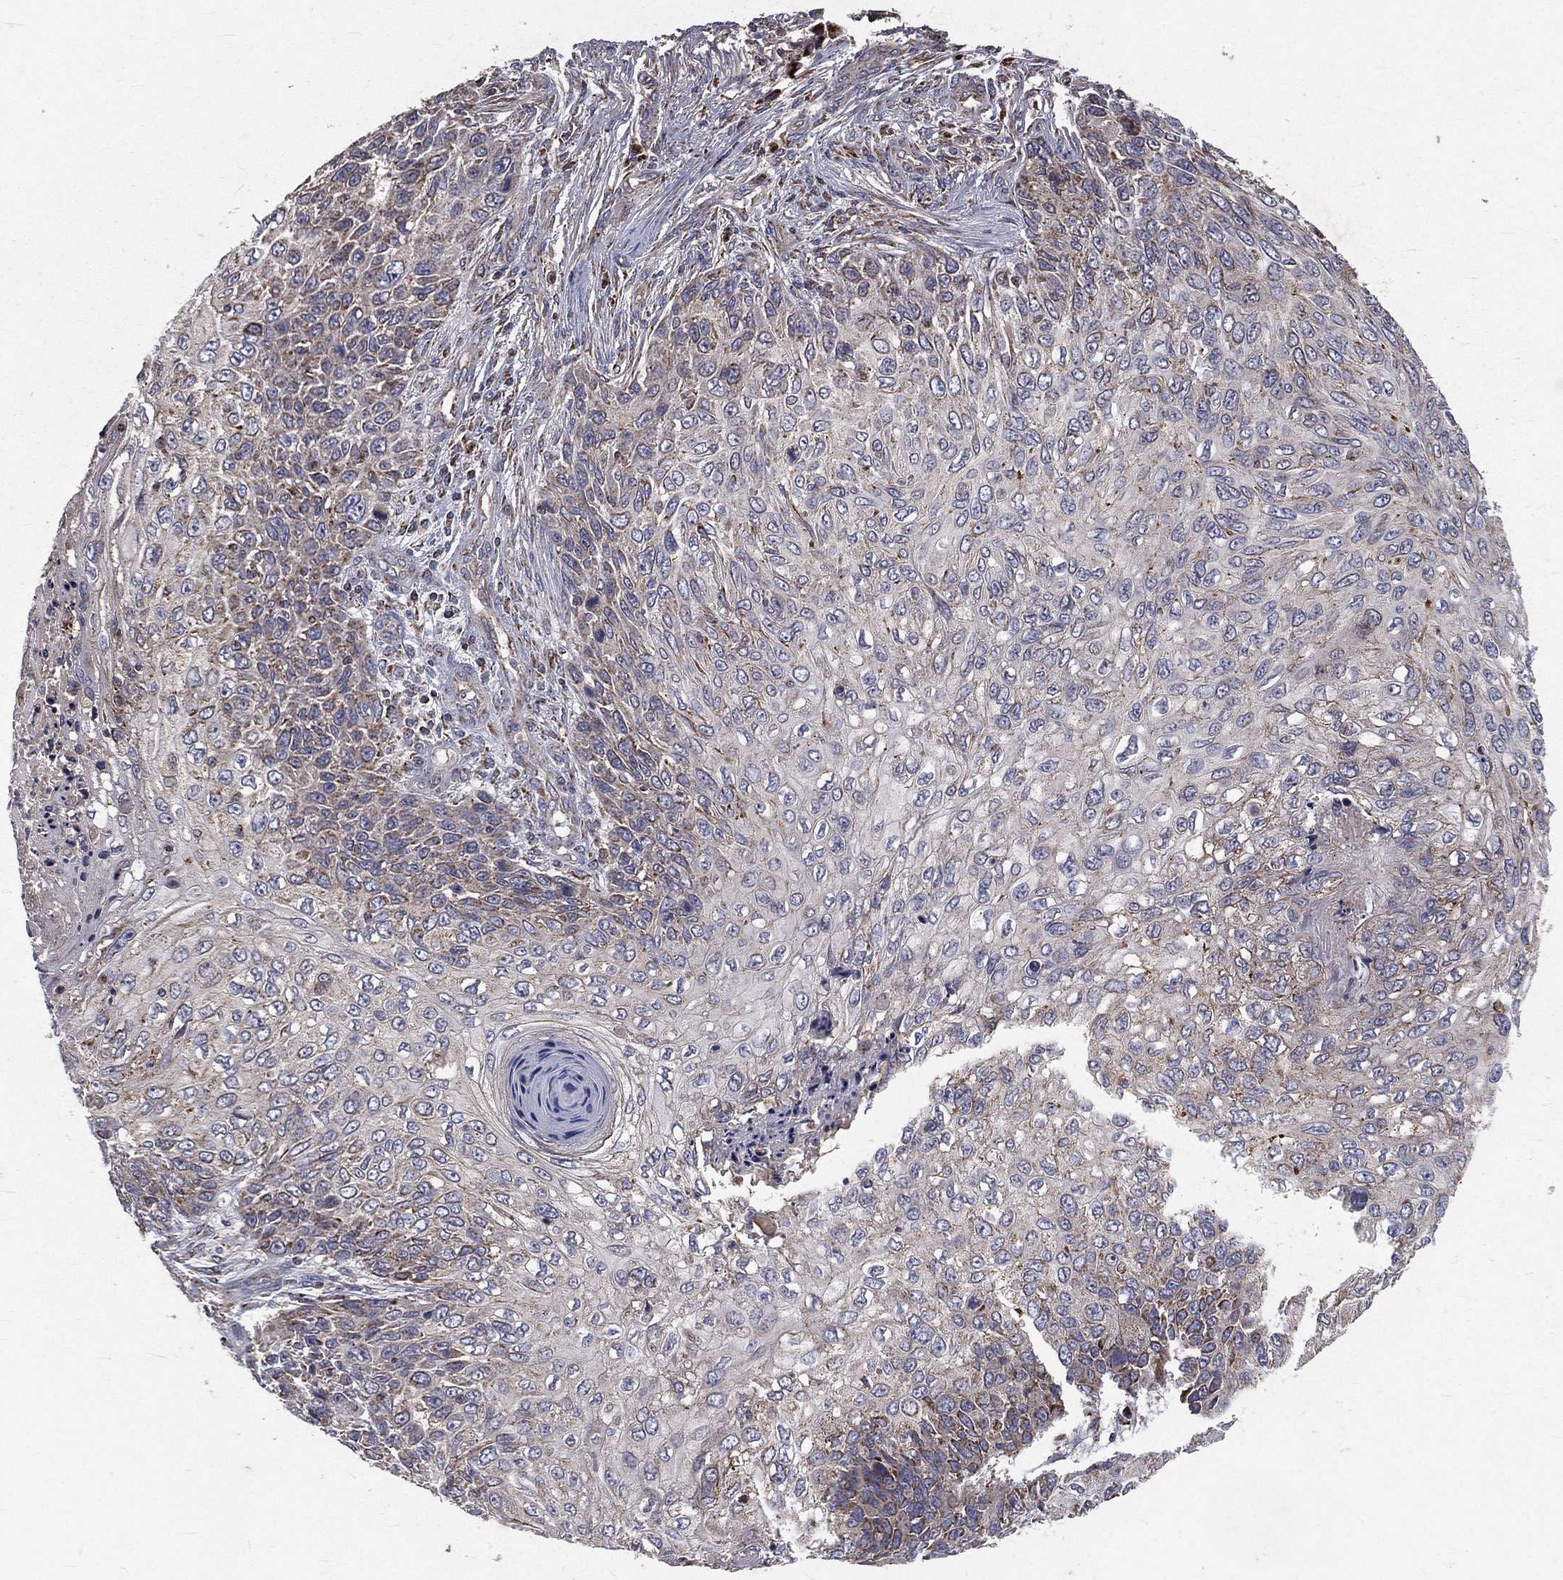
{"staining": {"intensity": "negative", "quantity": "none", "location": "none"}, "tissue": "skin cancer", "cell_type": "Tumor cells", "image_type": "cancer", "snomed": [{"axis": "morphology", "description": "Squamous cell carcinoma, NOS"}, {"axis": "topography", "description": "Skin"}], "caption": "Immunohistochemistry micrograph of skin cancer (squamous cell carcinoma) stained for a protein (brown), which demonstrates no expression in tumor cells. (Immunohistochemistry, brightfield microscopy, high magnification).", "gene": "GPD1", "patient": {"sex": "male", "age": 92}}